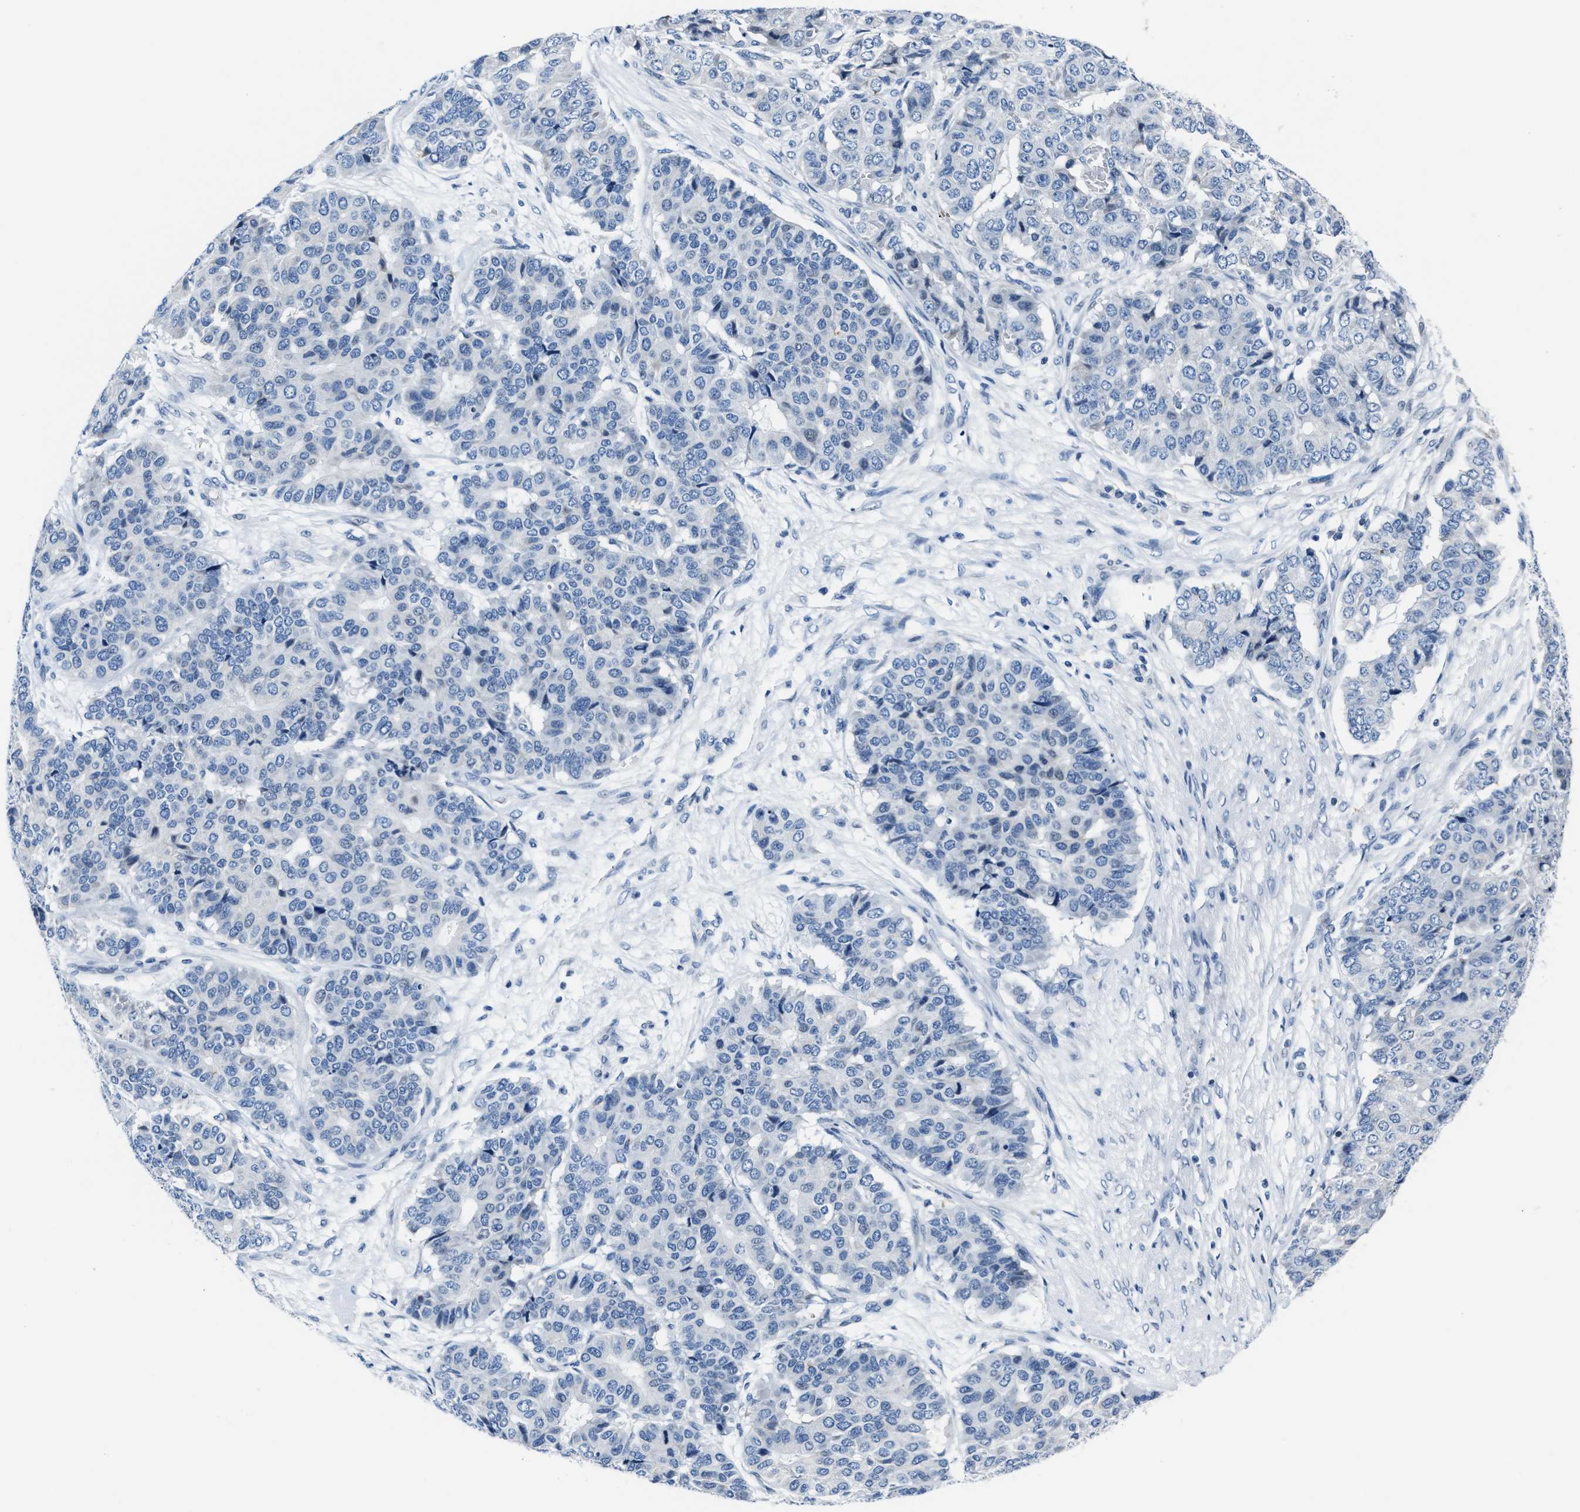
{"staining": {"intensity": "negative", "quantity": "none", "location": "none"}, "tissue": "pancreatic cancer", "cell_type": "Tumor cells", "image_type": "cancer", "snomed": [{"axis": "morphology", "description": "Adenocarcinoma, NOS"}, {"axis": "topography", "description": "Pancreas"}], "caption": "An immunohistochemistry image of pancreatic adenocarcinoma is shown. There is no staining in tumor cells of pancreatic adenocarcinoma.", "gene": "ASZ1", "patient": {"sex": "male", "age": 50}}